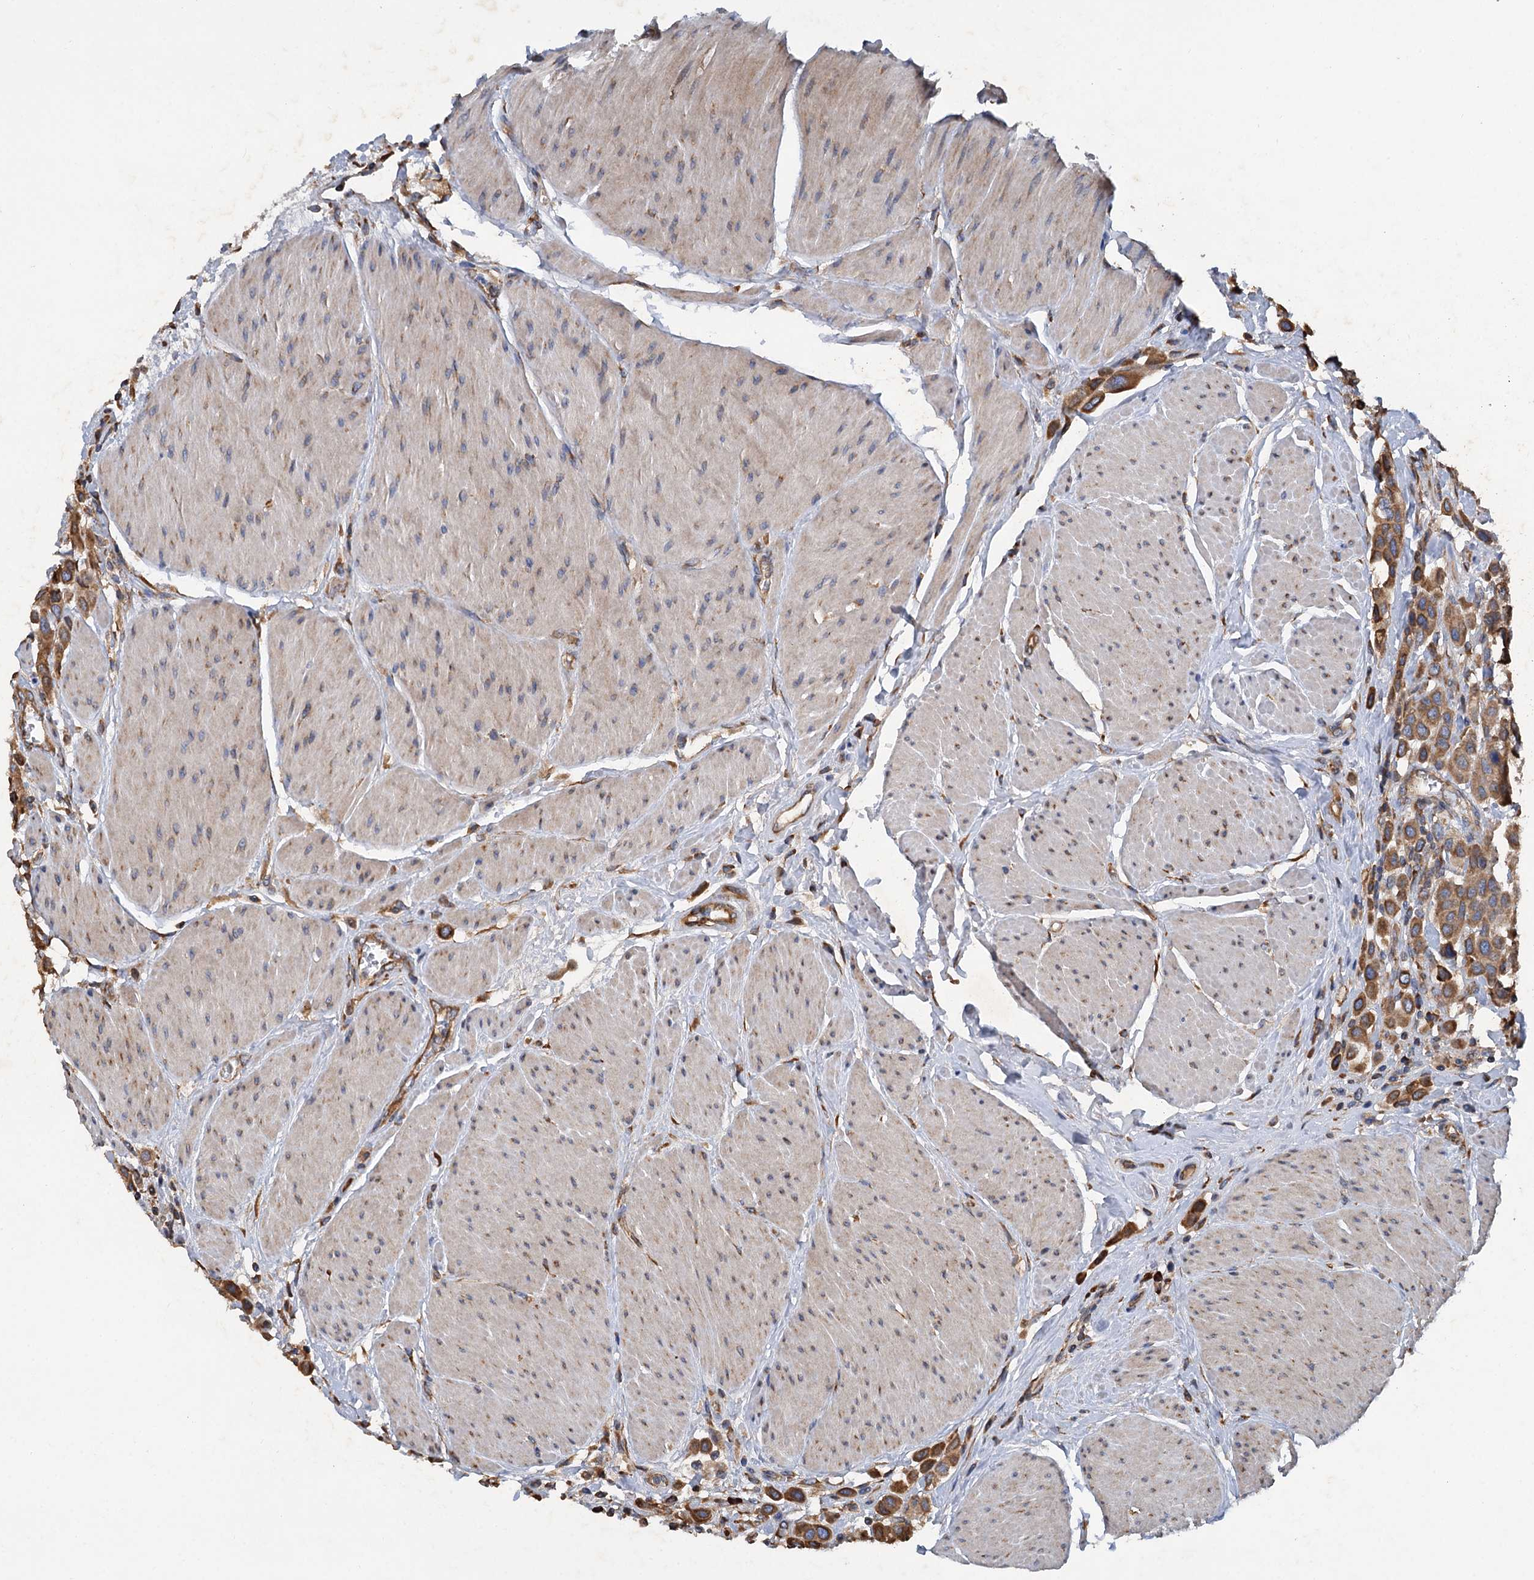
{"staining": {"intensity": "moderate", "quantity": ">75%", "location": "cytoplasmic/membranous"}, "tissue": "urothelial cancer", "cell_type": "Tumor cells", "image_type": "cancer", "snomed": [{"axis": "morphology", "description": "Urothelial carcinoma, High grade"}, {"axis": "topography", "description": "Urinary bladder"}], "caption": "A brown stain highlights moderate cytoplasmic/membranous staining of a protein in human urothelial carcinoma (high-grade) tumor cells. (IHC, brightfield microscopy, high magnification).", "gene": "LINS1", "patient": {"sex": "male", "age": 50}}